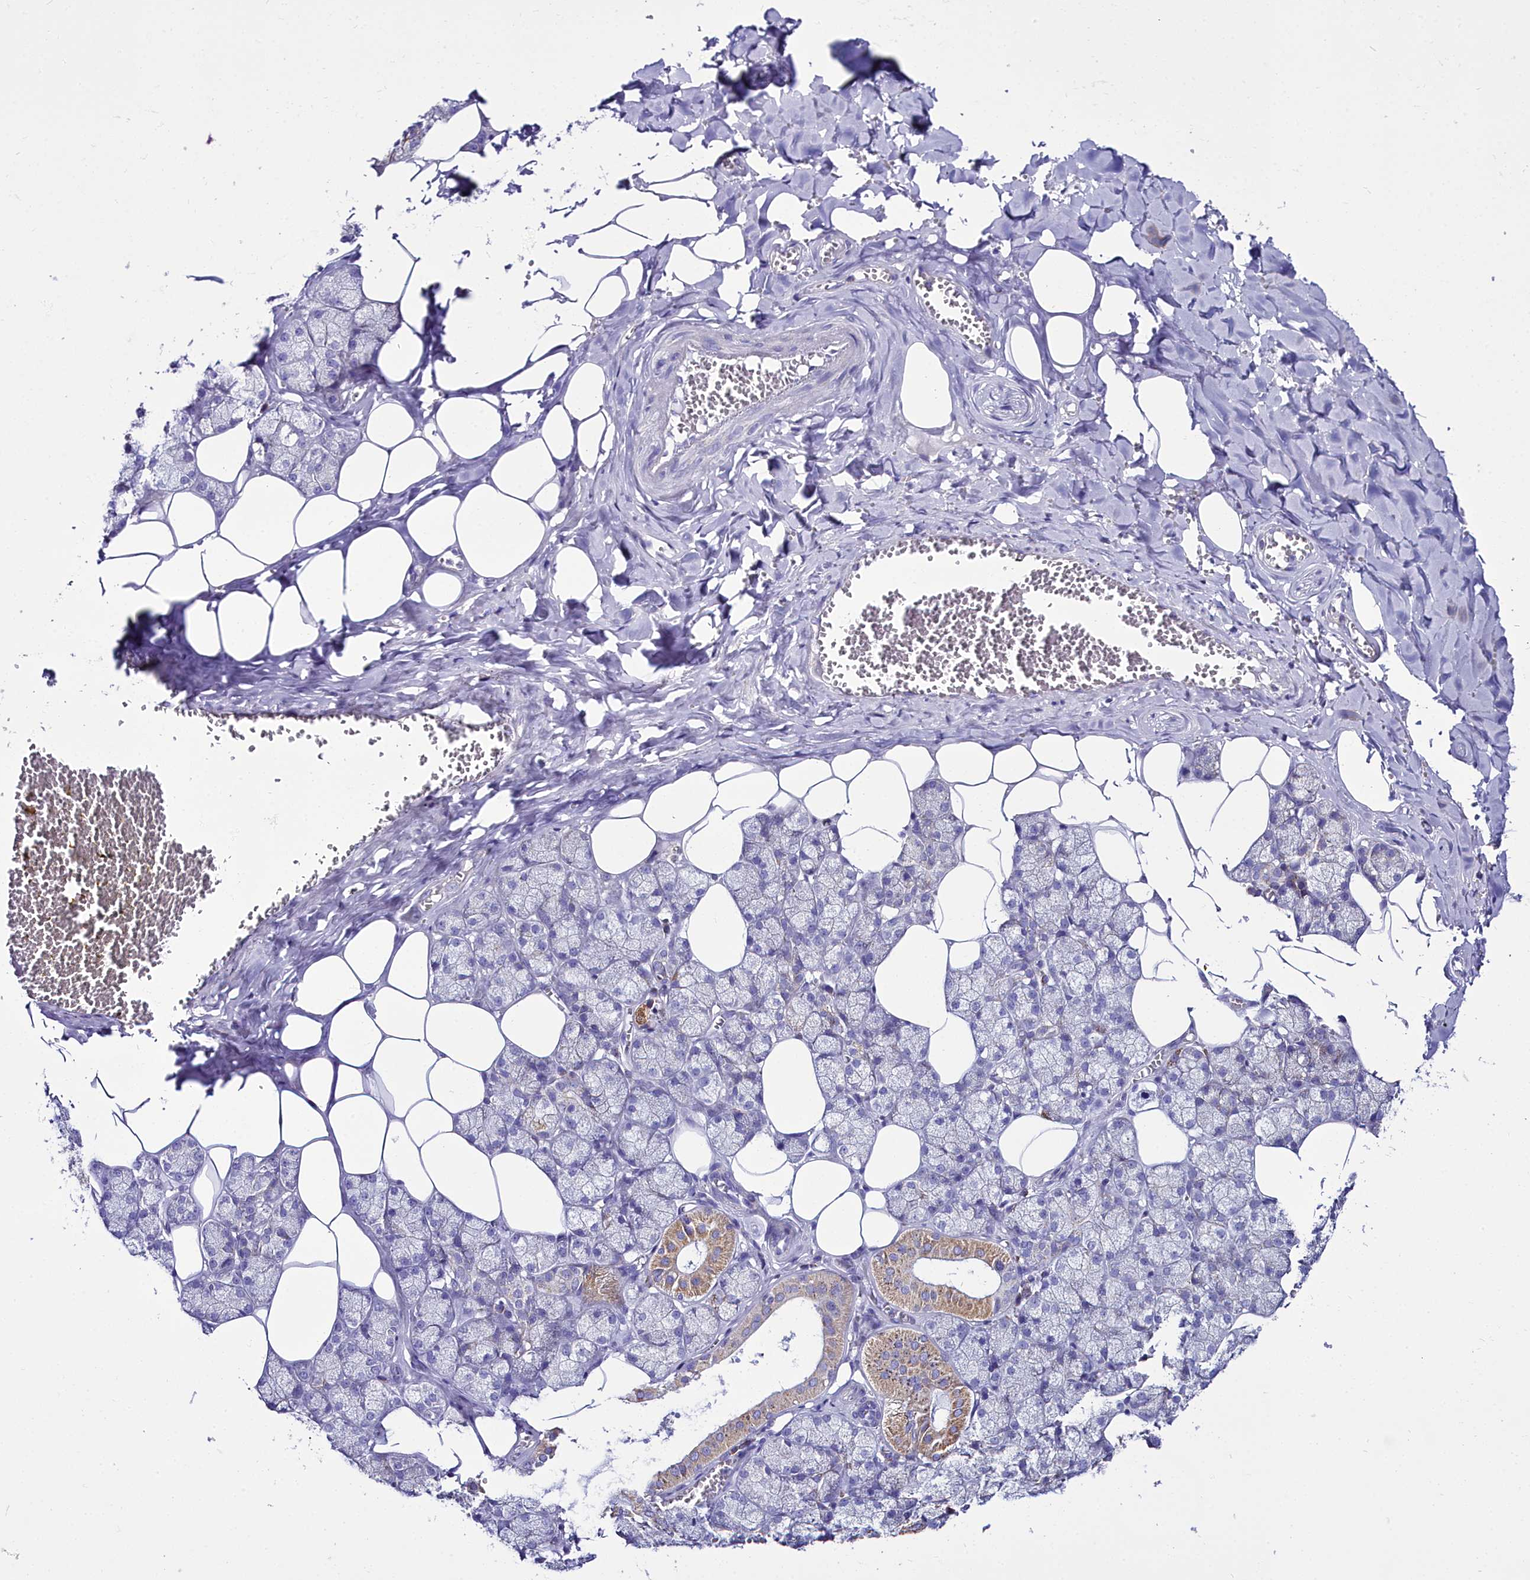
{"staining": {"intensity": "moderate", "quantity": "<25%", "location": "cytoplasmic/membranous"}, "tissue": "salivary gland", "cell_type": "Glandular cells", "image_type": "normal", "snomed": [{"axis": "morphology", "description": "Normal tissue, NOS"}, {"axis": "topography", "description": "Salivary gland"}], "caption": "DAB immunohistochemical staining of benign salivary gland demonstrates moderate cytoplasmic/membranous protein expression in approximately <25% of glandular cells. (Brightfield microscopy of DAB IHC at high magnification).", "gene": "WDFY3", "patient": {"sex": "male", "age": 62}}